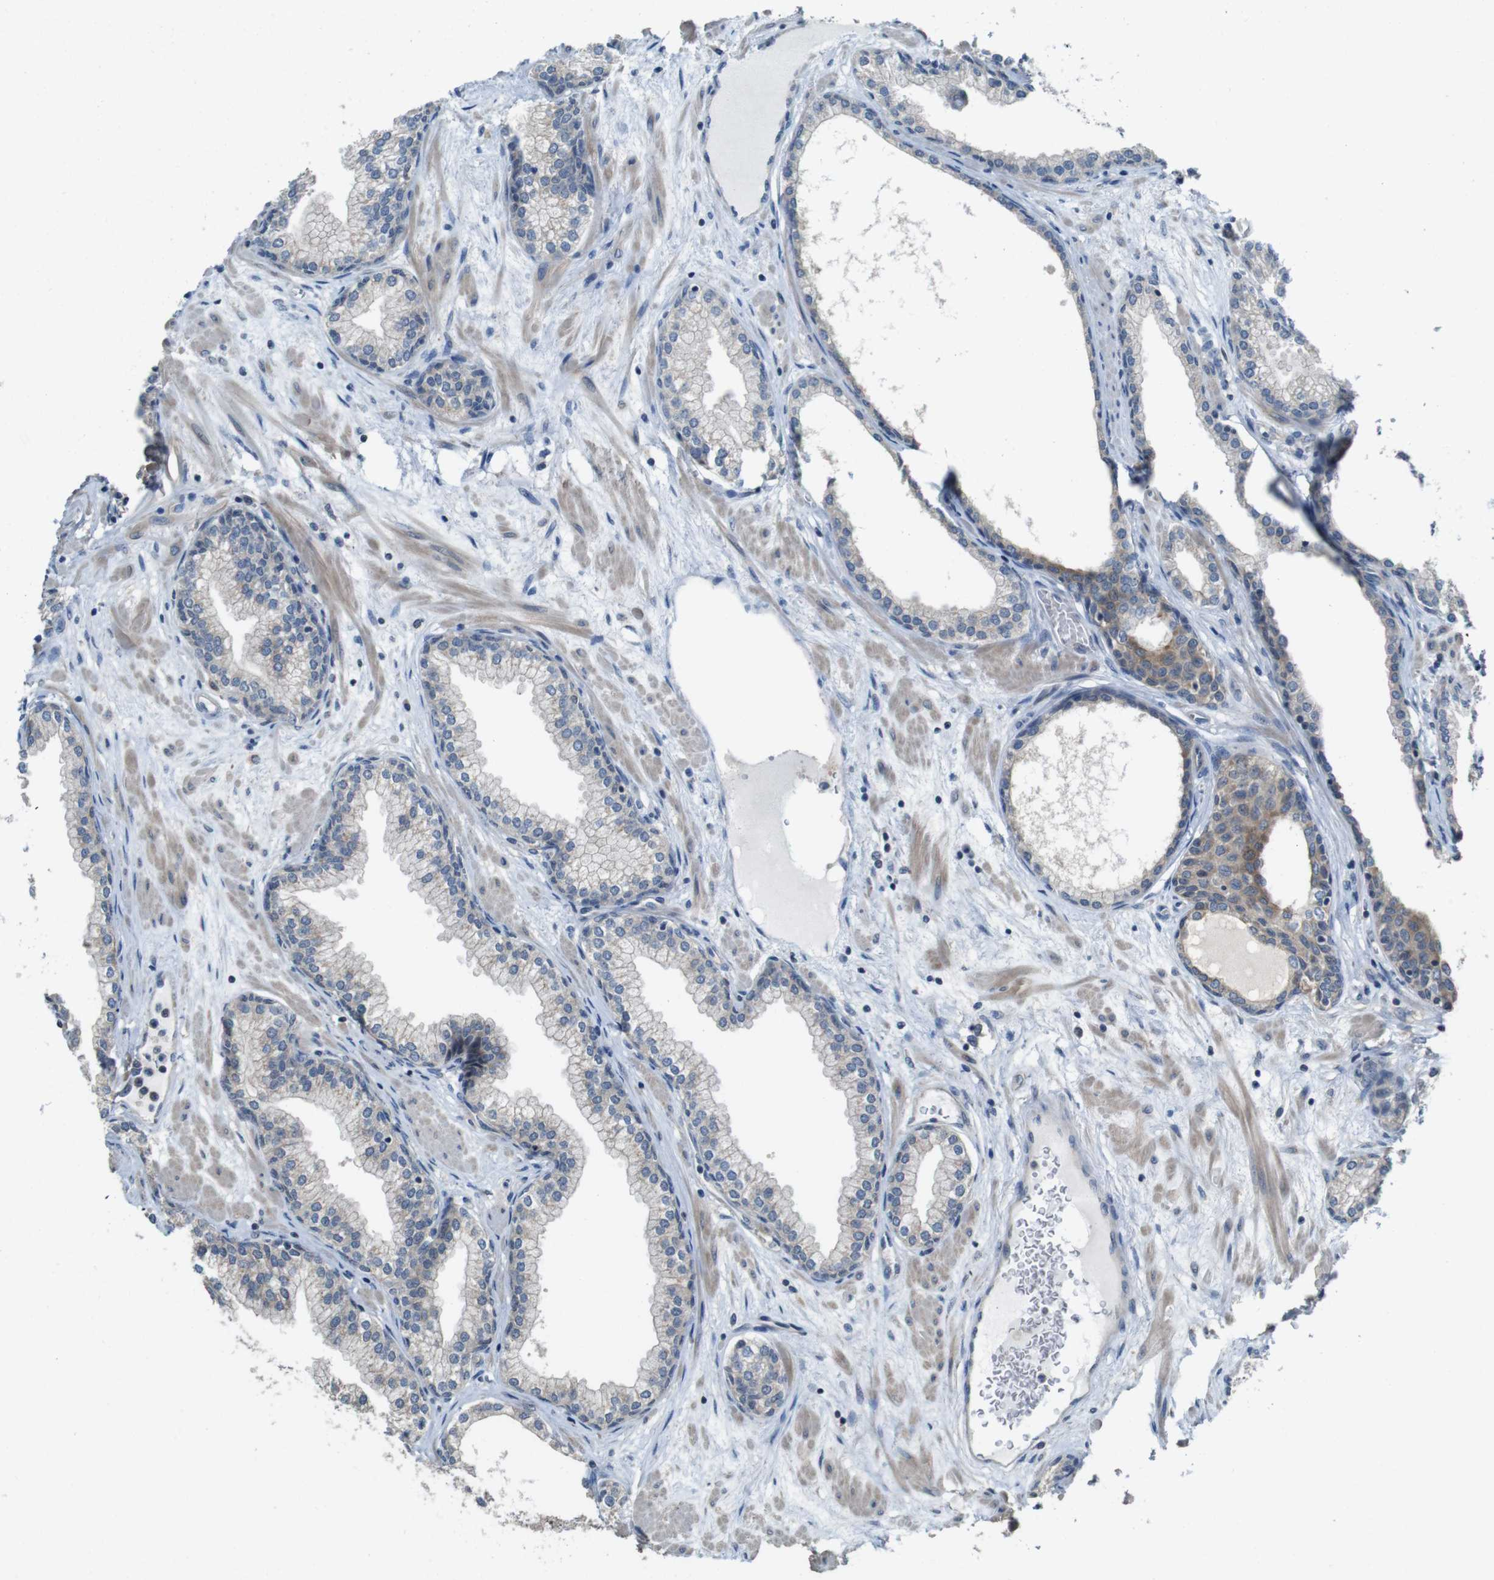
{"staining": {"intensity": "moderate", "quantity": "25%-75%", "location": "cytoplasmic/membranous"}, "tissue": "prostate", "cell_type": "Glandular cells", "image_type": "normal", "snomed": [{"axis": "morphology", "description": "Normal tissue, NOS"}, {"axis": "morphology", "description": "Urothelial carcinoma, Low grade"}, {"axis": "topography", "description": "Urinary bladder"}, {"axis": "topography", "description": "Prostate"}], "caption": "Immunohistochemical staining of normal prostate shows moderate cytoplasmic/membranous protein expression in about 25%-75% of glandular cells. The staining was performed using DAB to visualize the protein expression in brown, while the nuclei were stained in blue with hematoxylin (Magnification: 20x).", "gene": "CDC34", "patient": {"sex": "male", "age": 60}}